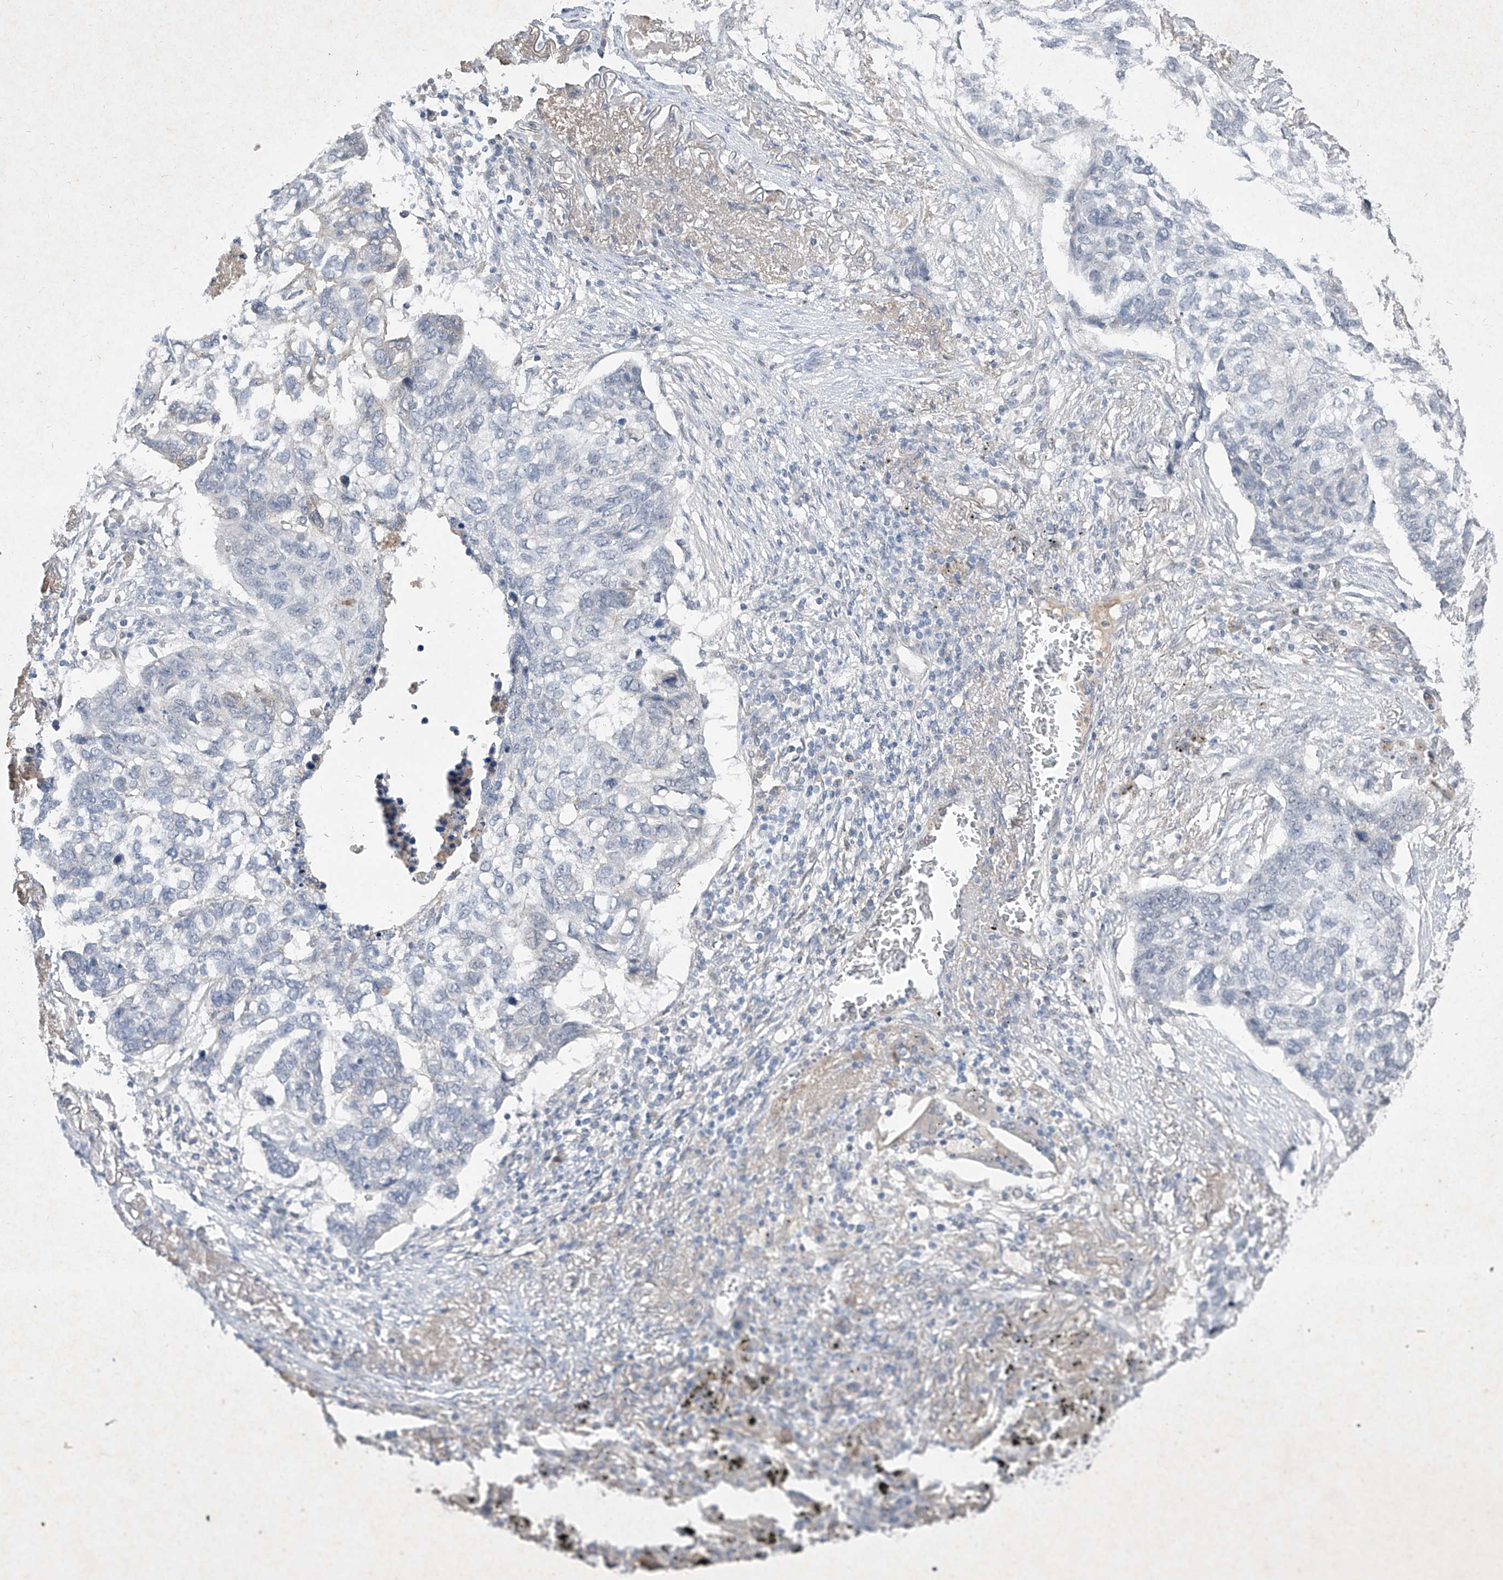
{"staining": {"intensity": "negative", "quantity": "none", "location": "none"}, "tissue": "lung cancer", "cell_type": "Tumor cells", "image_type": "cancer", "snomed": [{"axis": "morphology", "description": "Squamous cell carcinoma, NOS"}, {"axis": "topography", "description": "Lung"}], "caption": "Human lung cancer stained for a protein using IHC reveals no expression in tumor cells.", "gene": "C4A", "patient": {"sex": "female", "age": 63}}